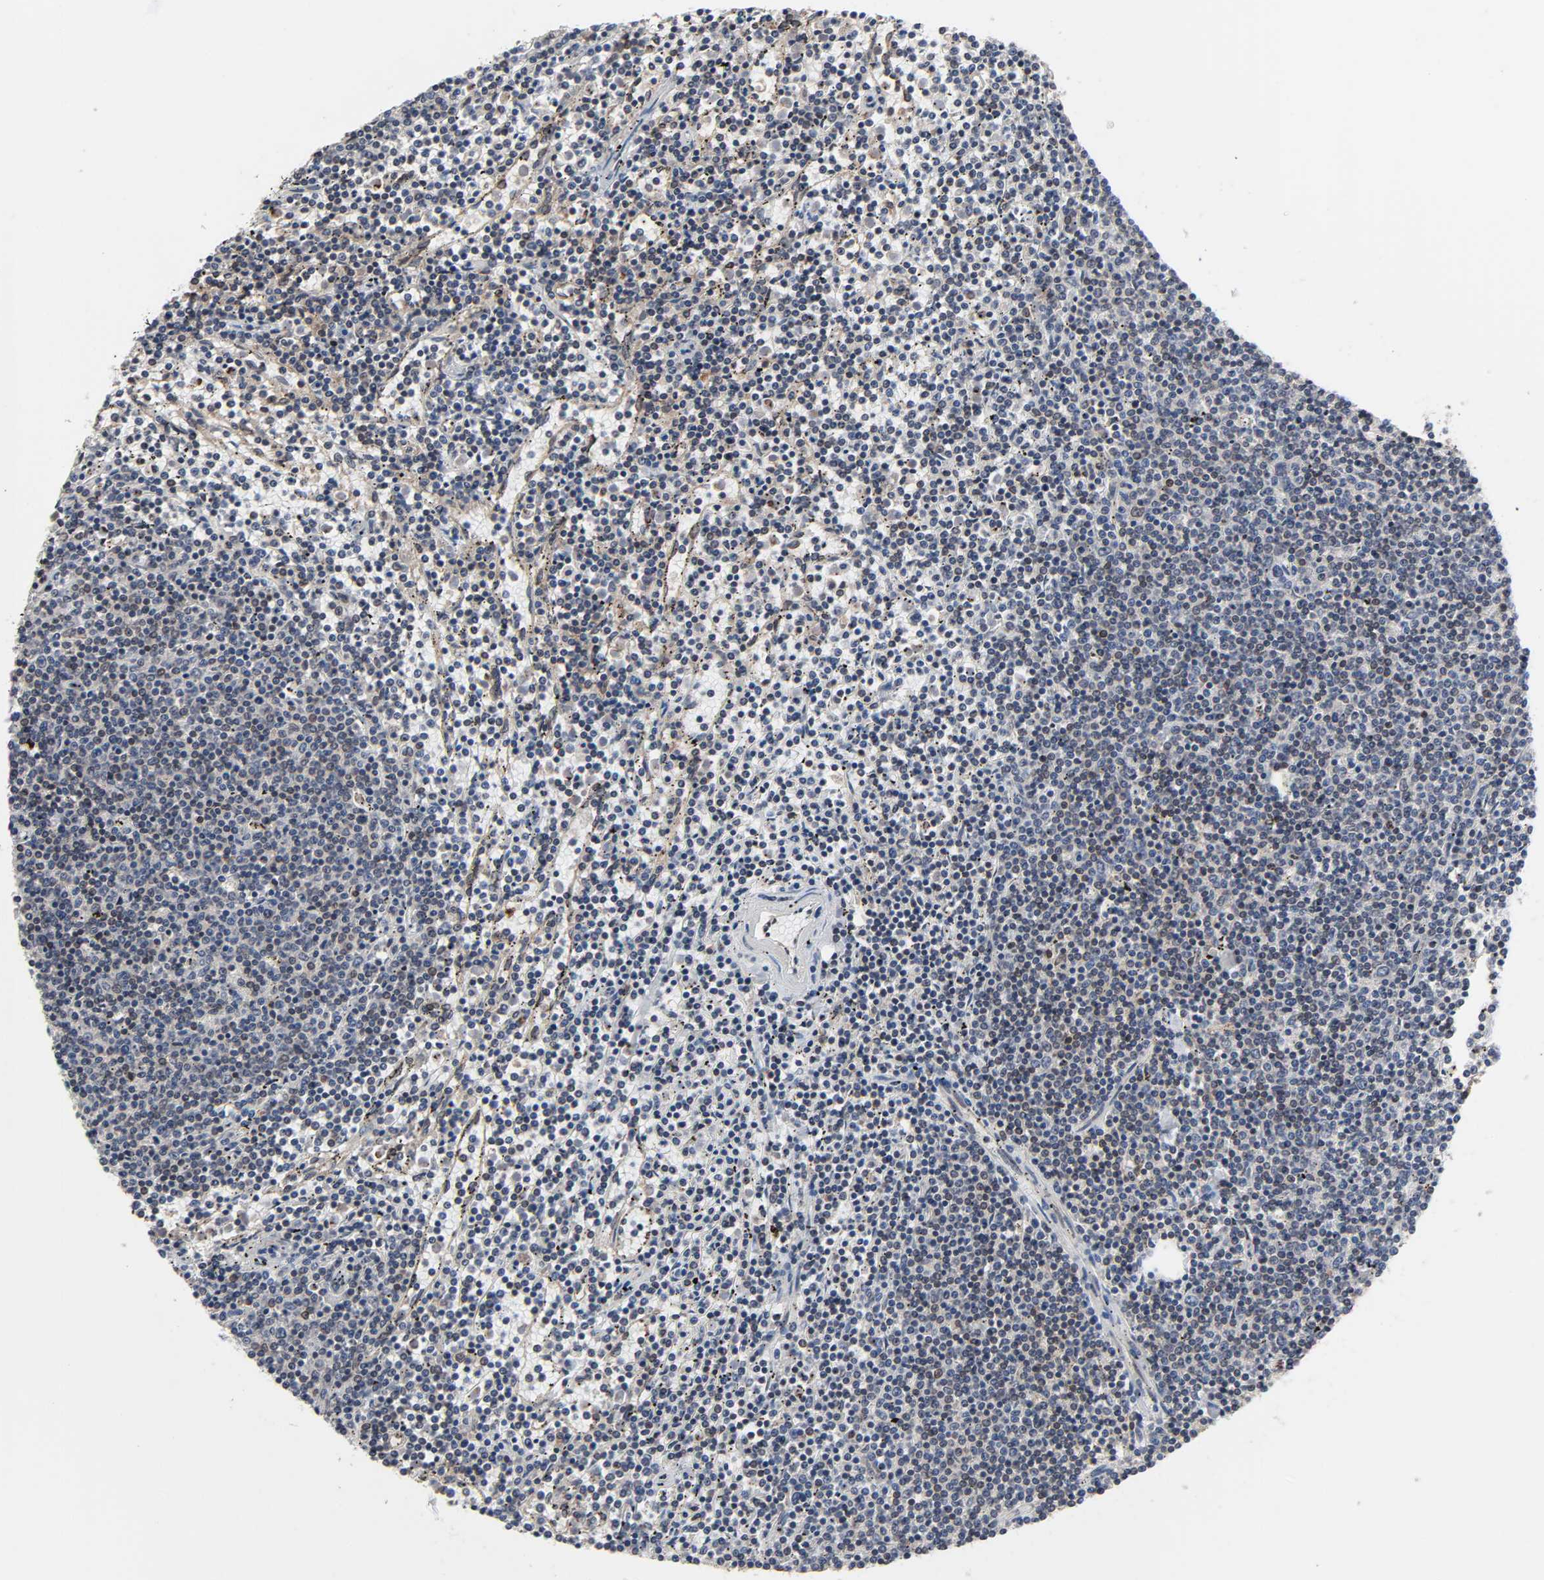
{"staining": {"intensity": "weak", "quantity": "25%-75%", "location": "nuclear"}, "tissue": "lymphoma", "cell_type": "Tumor cells", "image_type": "cancer", "snomed": [{"axis": "morphology", "description": "Malignant lymphoma, non-Hodgkin's type, Low grade"}, {"axis": "topography", "description": "Spleen"}], "caption": "A brown stain labels weak nuclear positivity of a protein in human lymphoma tumor cells.", "gene": "CCDC175", "patient": {"sex": "female", "age": 50}}